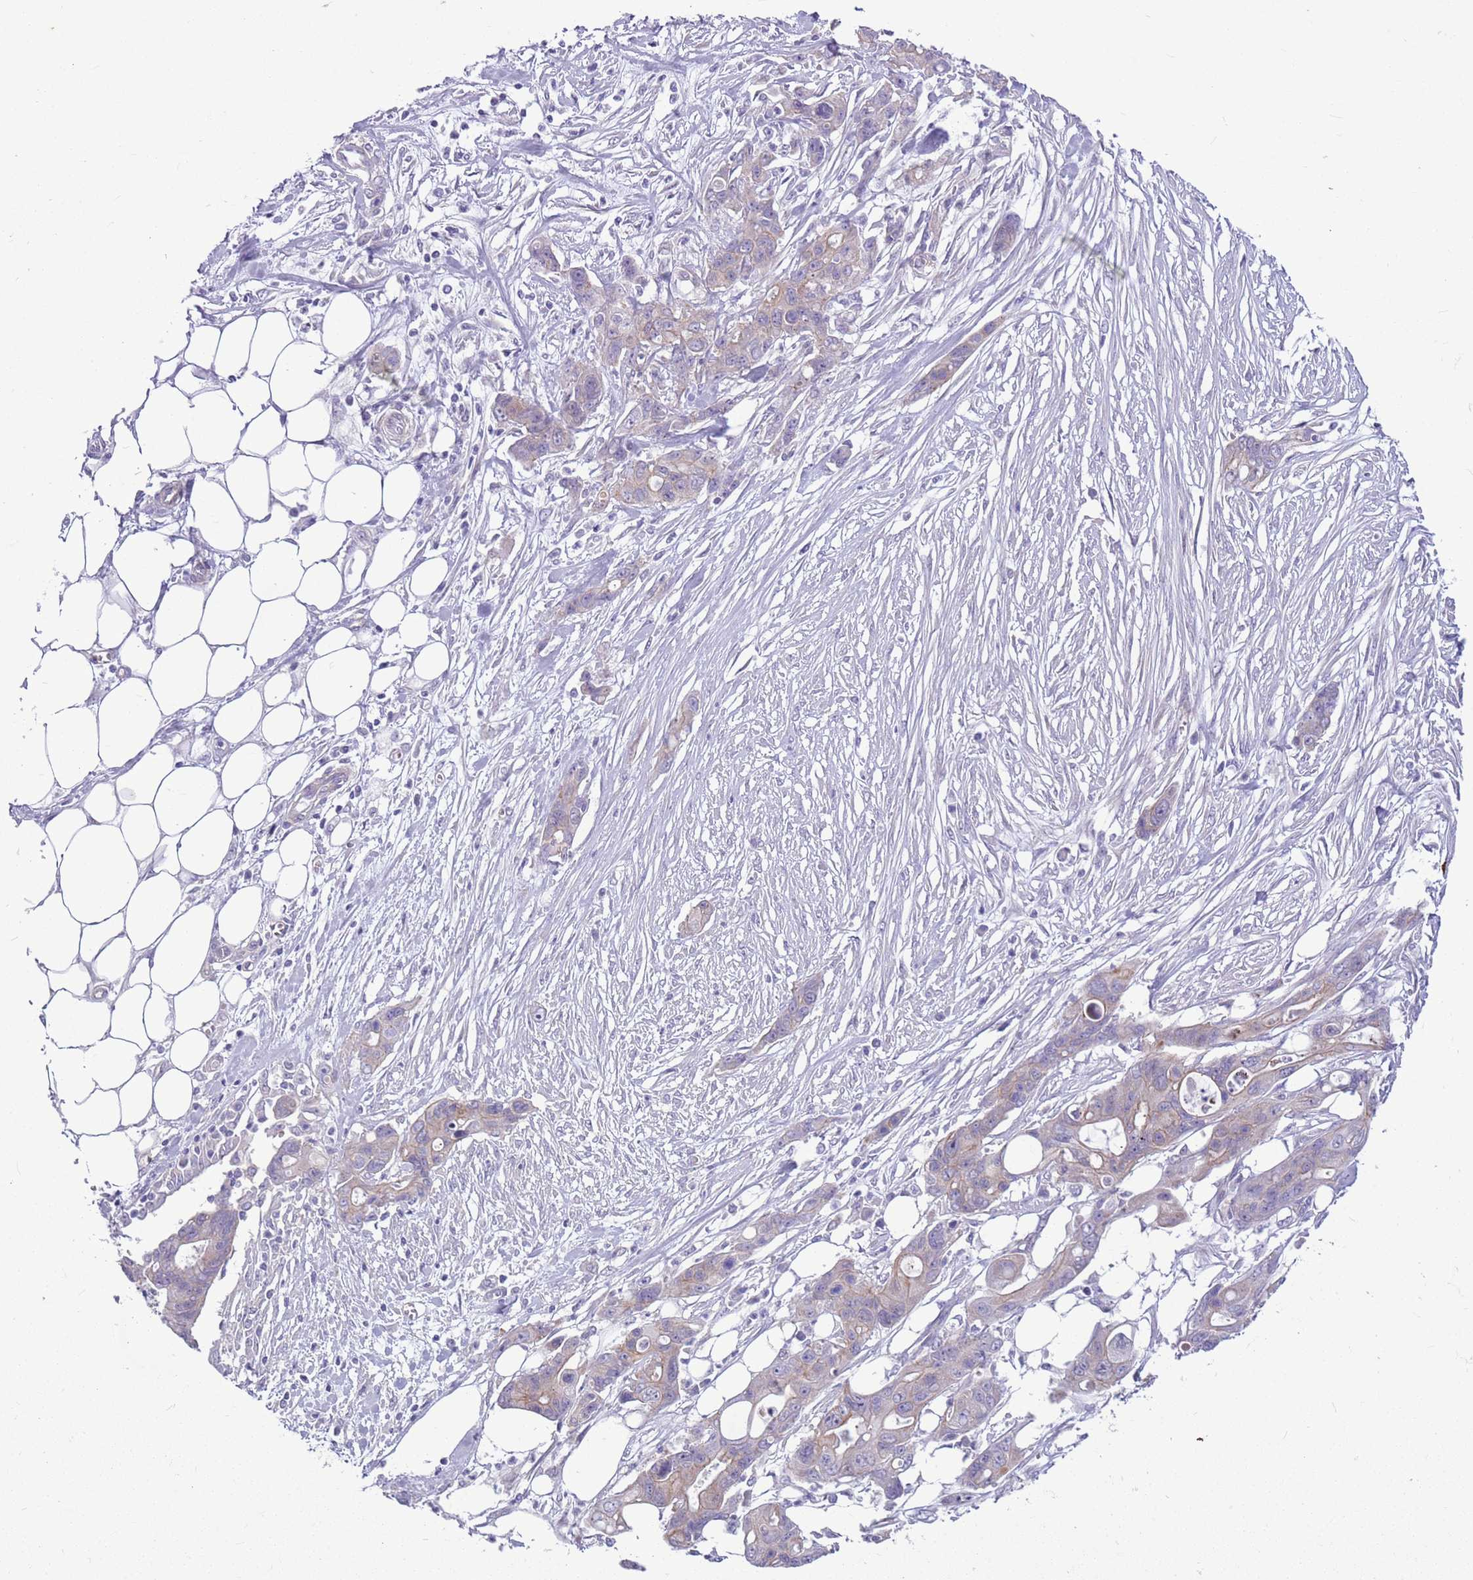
{"staining": {"intensity": "weak", "quantity": "<25%", "location": "cytoplasmic/membranous"}, "tissue": "ovarian cancer", "cell_type": "Tumor cells", "image_type": "cancer", "snomed": [{"axis": "morphology", "description": "Cystadenocarcinoma, mucinous, NOS"}, {"axis": "topography", "description": "Ovary"}], "caption": "This is an immunohistochemistry (IHC) photomicrograph of ovarian cancer. There is no positivity in tumor cells.", "gene": "PARP8", "patient": {"sex": "female", "age": 70}}